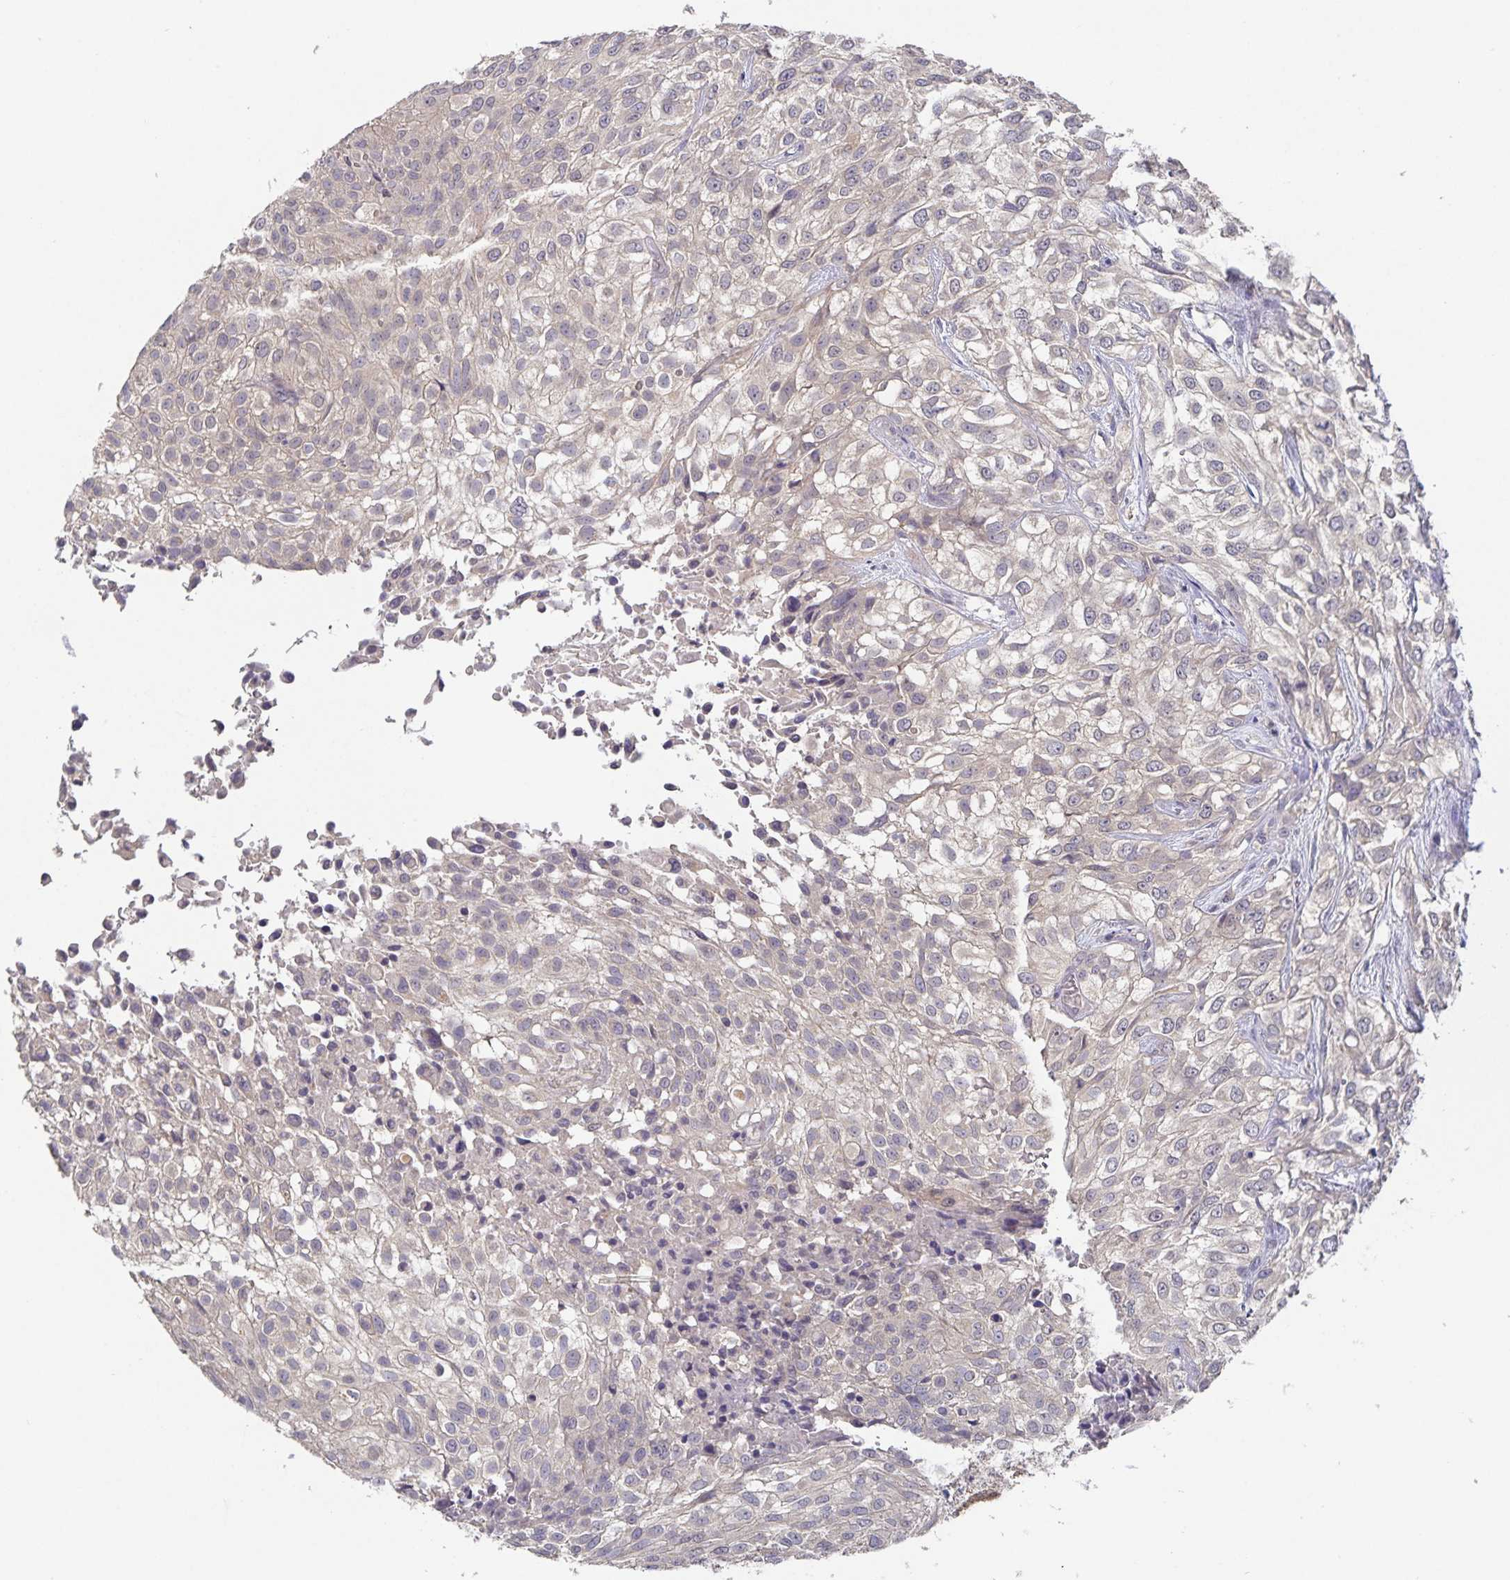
{"staining": {"intensity": "negative", "quantity": "none", "location": "none"}, "tissue": "urothelial cancer", "cell_type": "Tumor cells", "image_type": "cancer", "snomed": [{"axis": "morphology", "description": "Urothelial carcinoma, High grade"}, {"axis": "topography", "description": "Urinary bladder"}], "caption": "An IHC histopathology image of high-grade urothelial carcinoma is shown. There is no staining in tumor cells of high-grade urothelial carcinoma.", "gene": "HEPN1", "patient": {"sex": "male", "age": 56}}